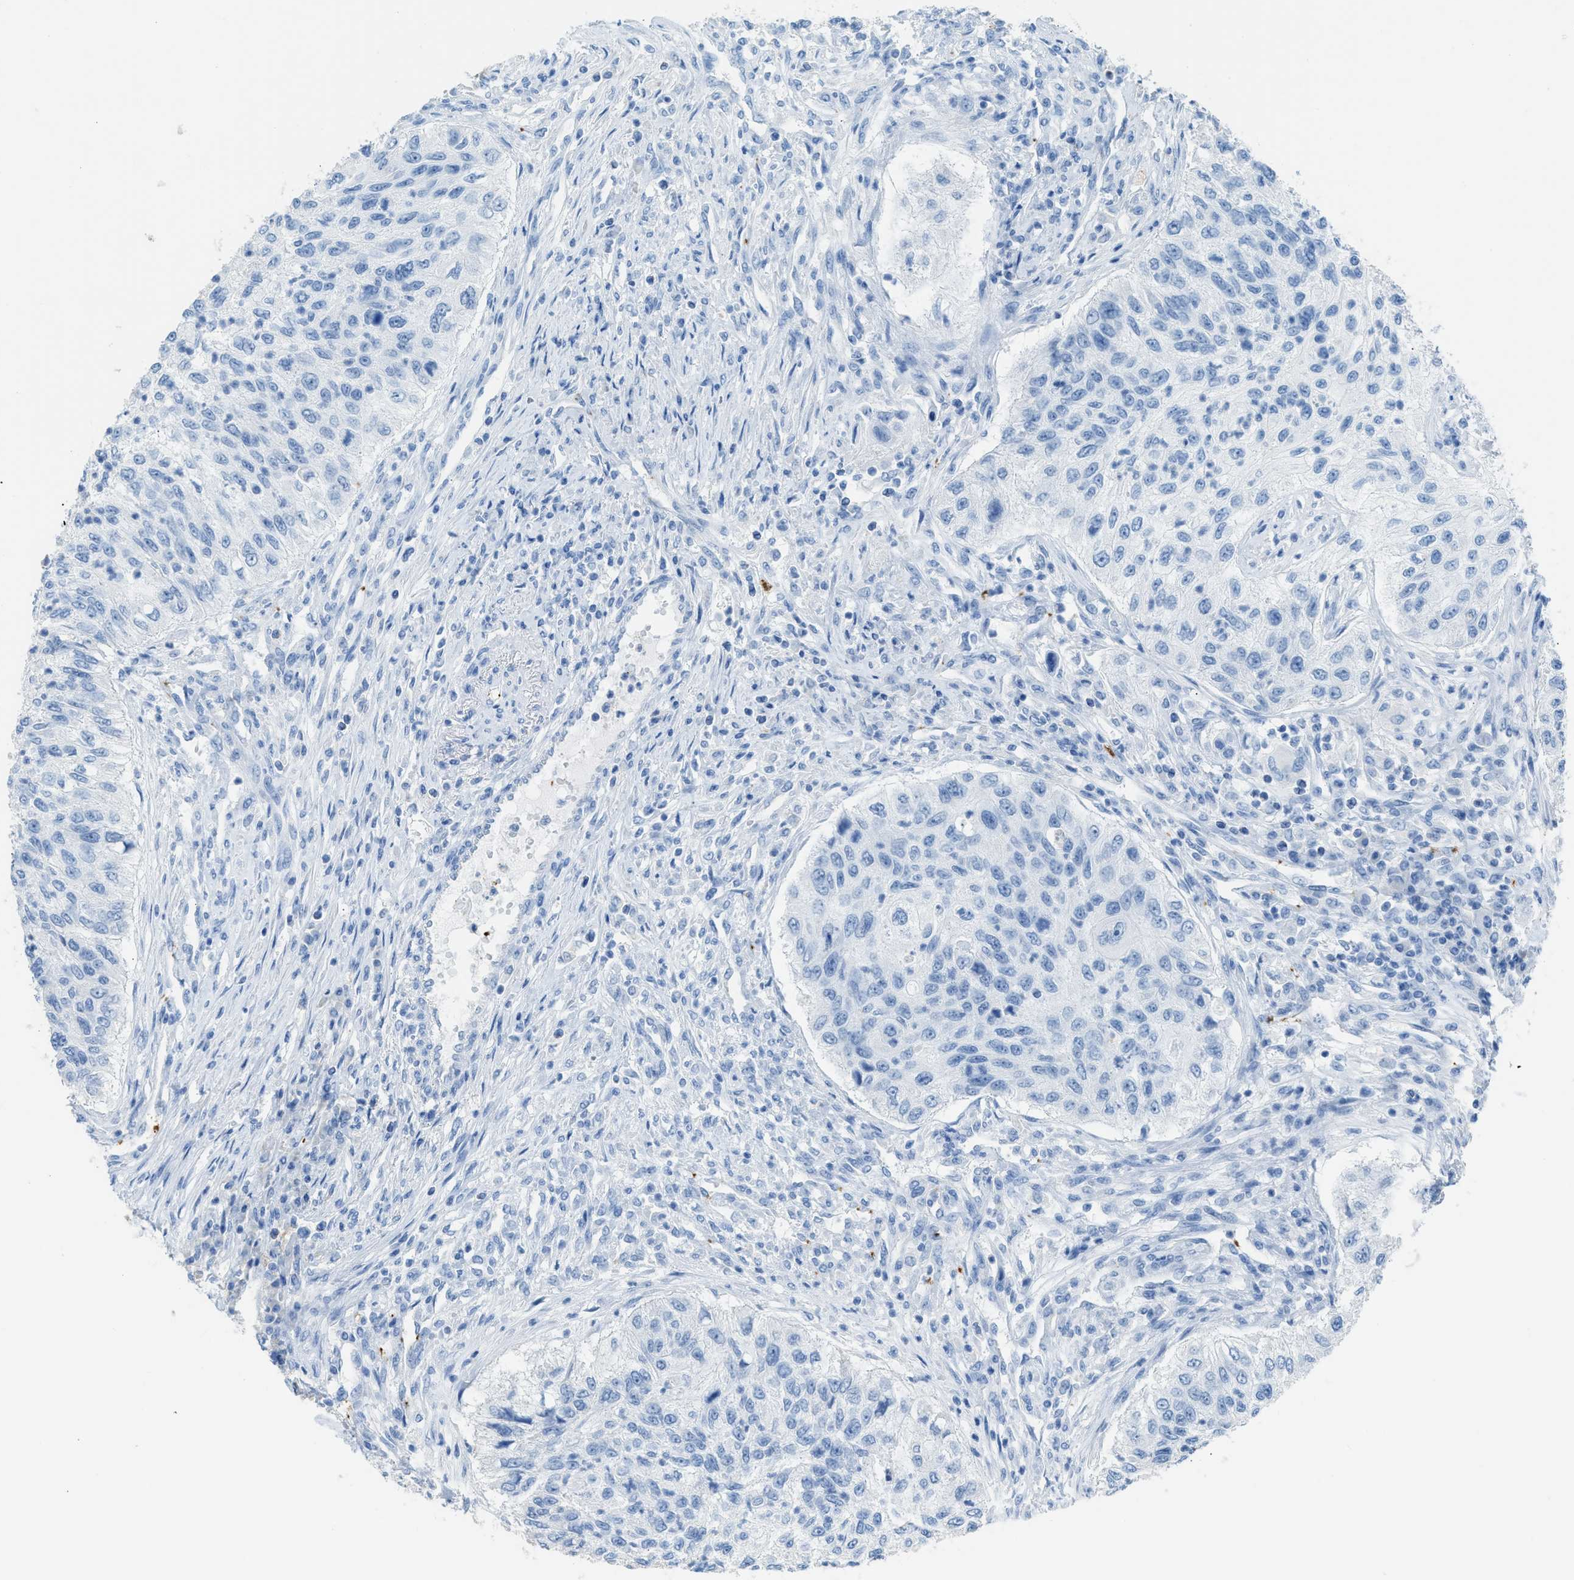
{"staining": {"intensity": "negative", "quantity": "none", "location": "none"}, "tissue": "urothelial cancer", "cell_type": "Tumor cells", "image_type": "cancer", "snomed": [{"axis": "morphology", "description": "Urothelial carcinoma, High grade"}, {"axis": "topography", "description": "Urinary bladder"}], "caption": "IHC micrograph of human urothelial cancer stained for a protein (brown), which reveals no staining in tumor cells. The staining was performed using DAB to visualize the protein expression in brown, while the nuclei were stained in blue with hematoxylin (Magnification: 20x).", "gene": "FAIM2", "patient": {"sex": "female", "age": 60}}